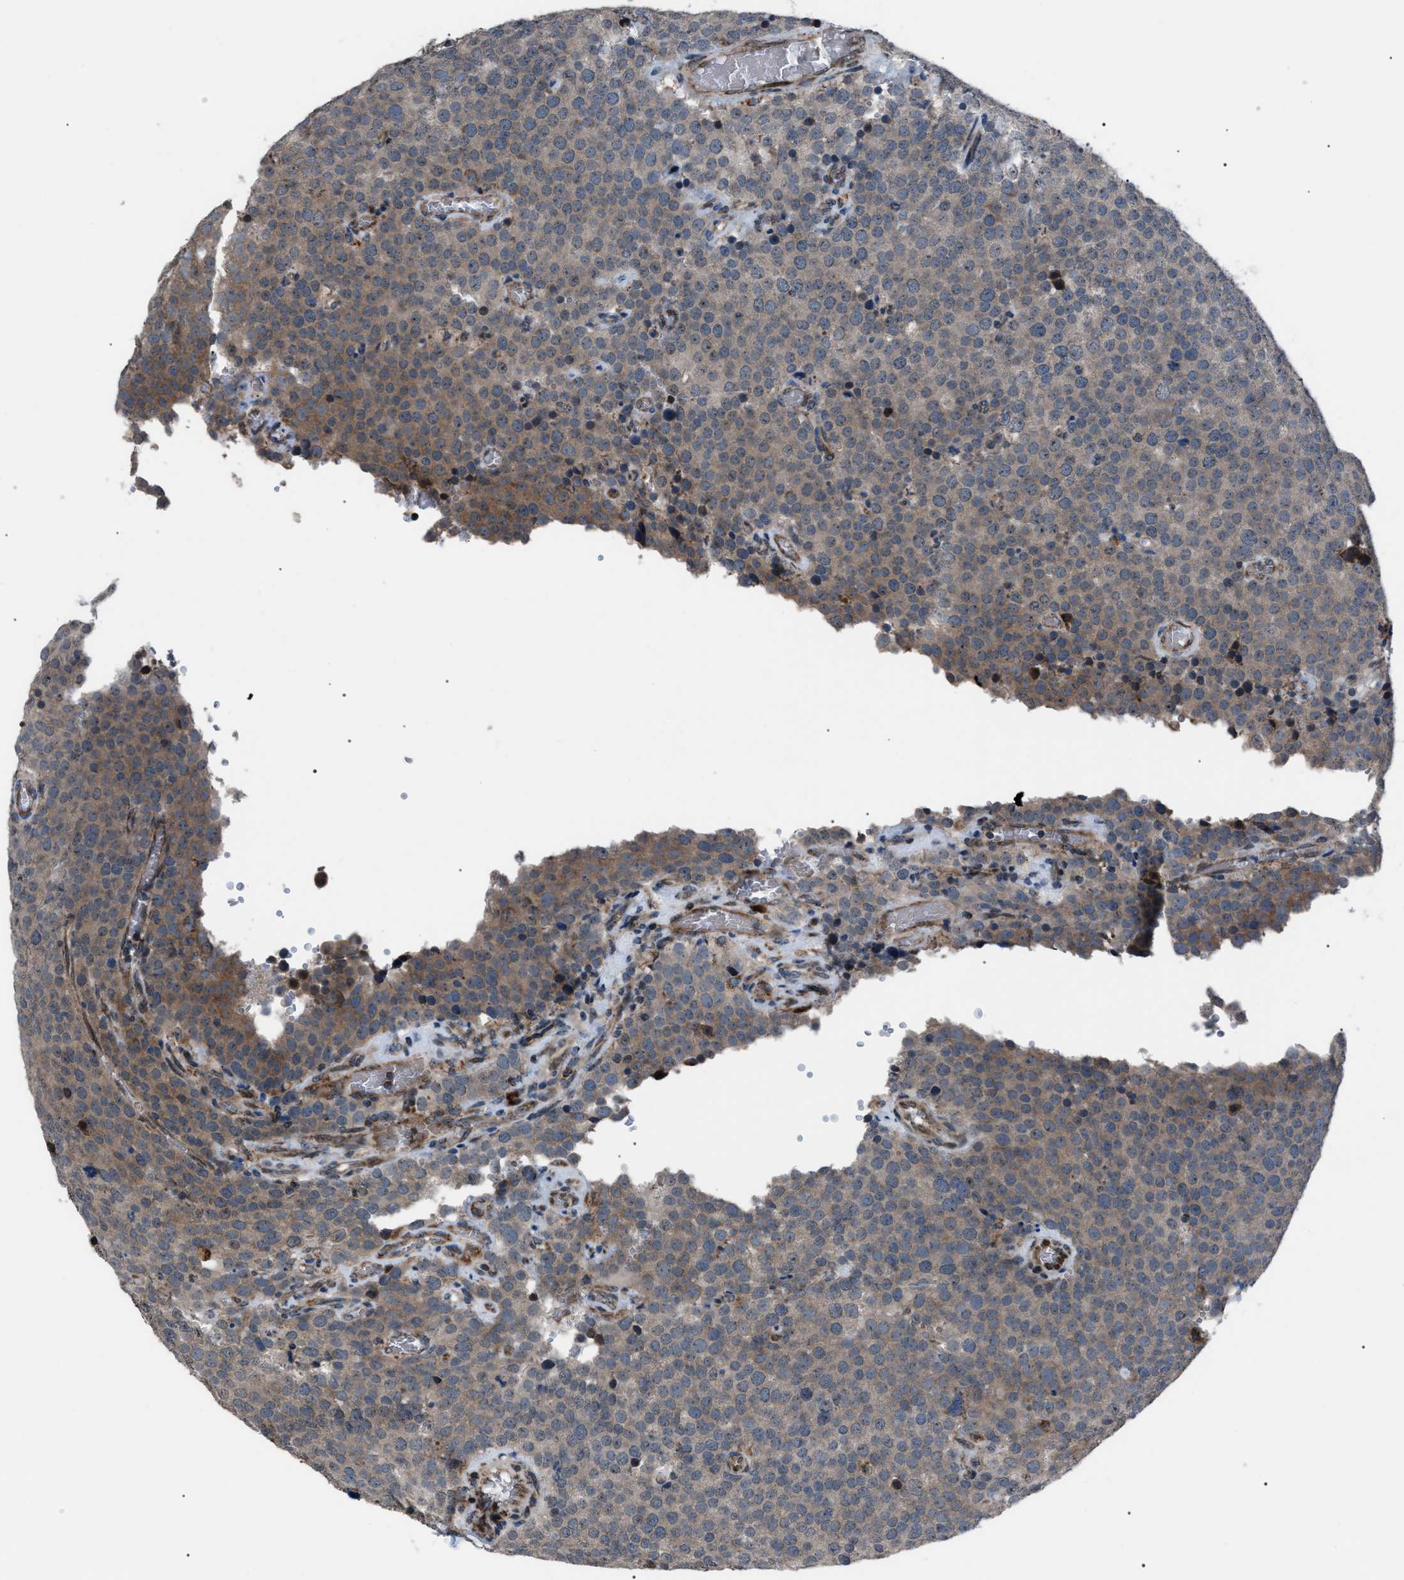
{"staining": {"intensity": "moderate", "quantity": "25%-75%", "location": "cytoplasmic/membranous"}, "tissue": "testis cancer", "cell_type": "Tumor cells", "image_type": "cancer", "snomed": [{"axis": "morphology", "description": "Normal tissue, NOS"}, {"axis": "morphology", "description": "Seminoma, NOS"}, {"axis": "topography", "description": "Testis"}], "caption": "Brown immunohistochemical staining in testis cancer shows moderate cytoplasmic/membranous expression in approximately 25%-75% of tumor cells. (DAB (3,3'-diaminobenzidine) IHC with brightfield microscopy, high magnification).", "gene": "AGO2", "patient": {"sex": "male", "age": 71}}